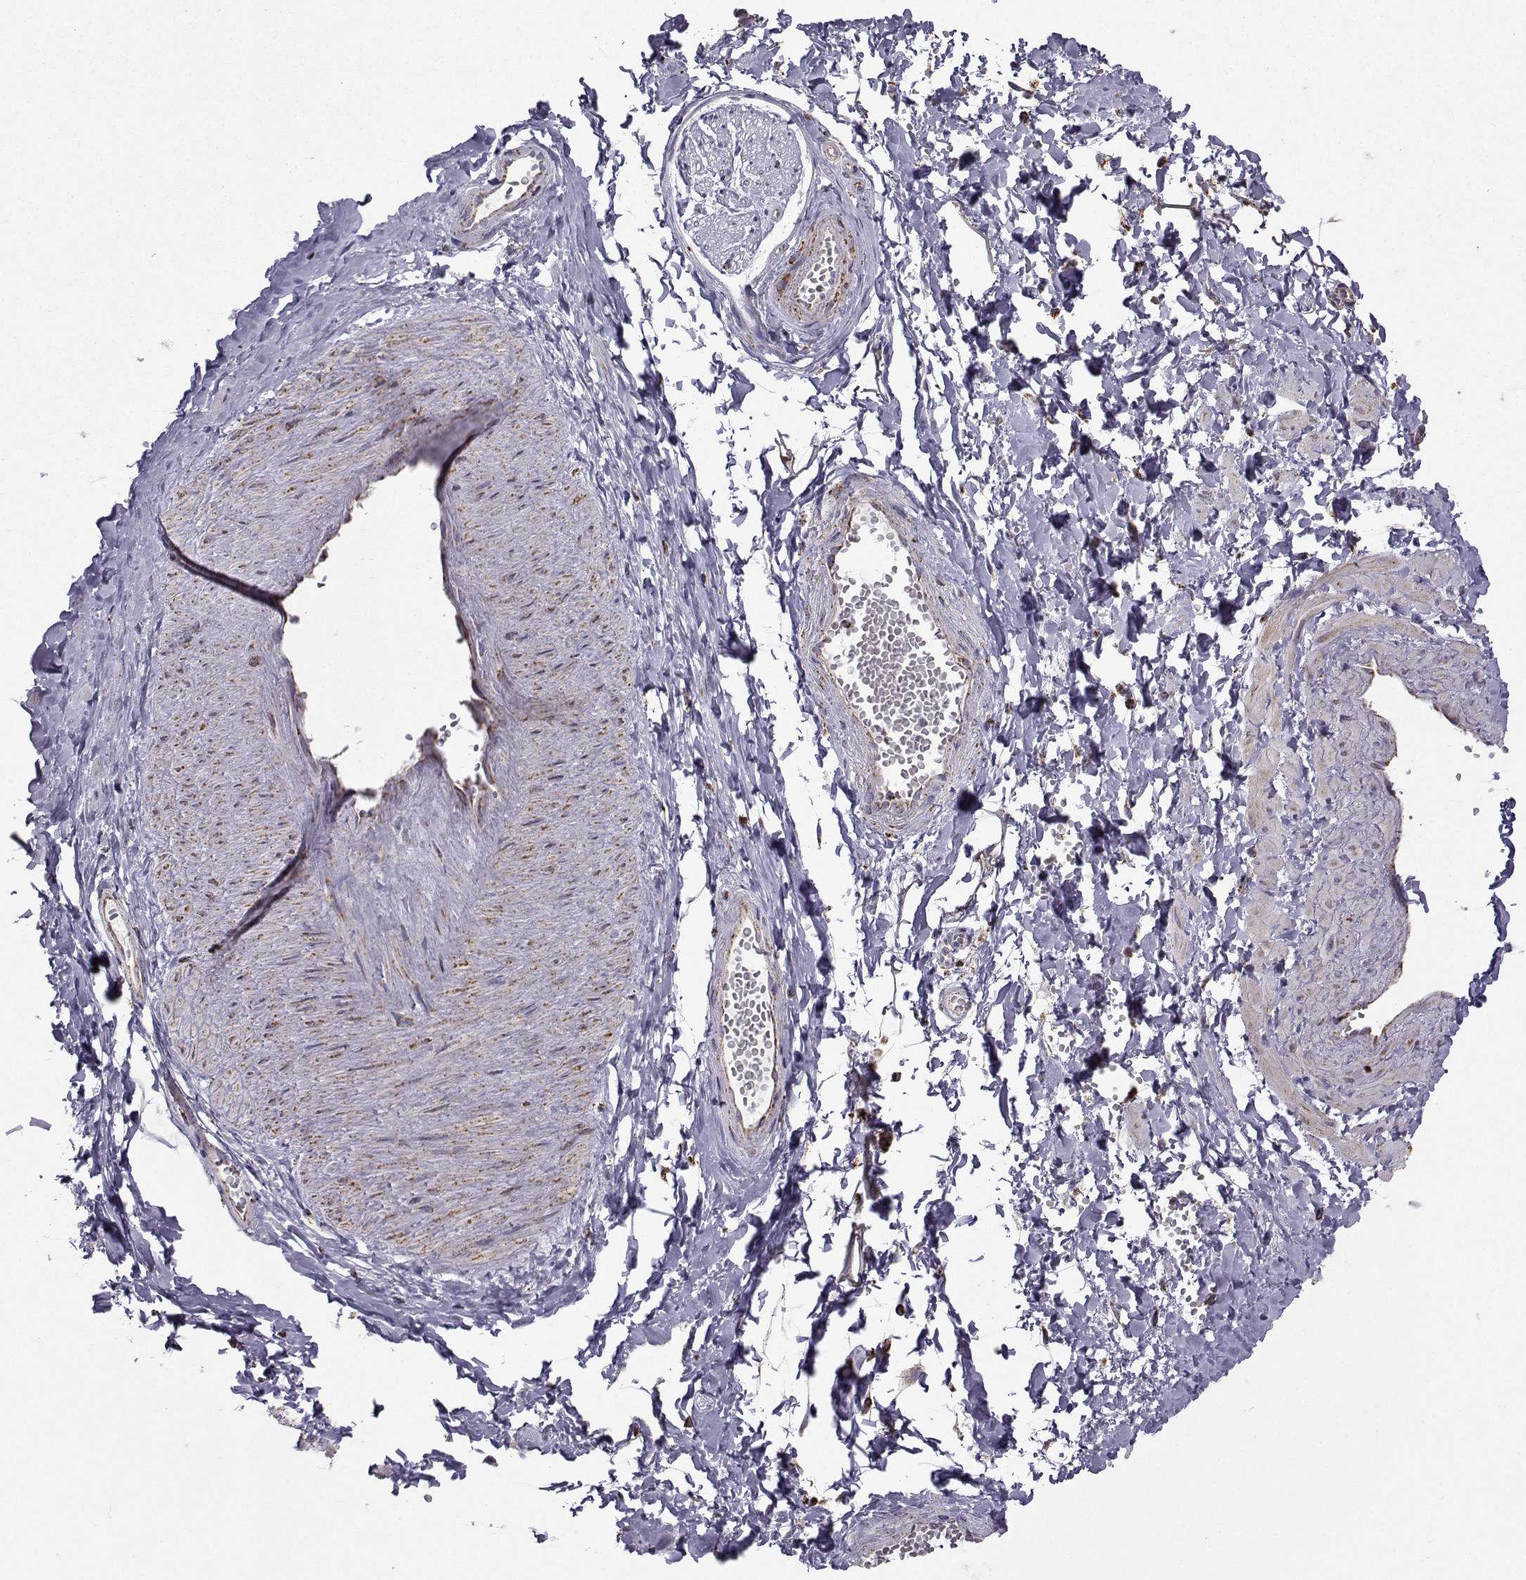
{"staining": {"intensity": "negative", "quantity": "none", "location": "none"}, "tissue": "adipose tissue", "cell_type": "Adipocytes", "image_type": "normal", "snomed": [{"axis": "morphology", "description": "Normal tissue, NOS"}, {"axis": "topography", "description": "Smooth muscle"}, {"axis": "topography", "description": "Peripheral nerve tissue"}], "caption": "Adipocytes show no significant positivity in normal adipose tissue.", "gene": "NECAB3", "patient": {"sex": "male", "age": 22}}